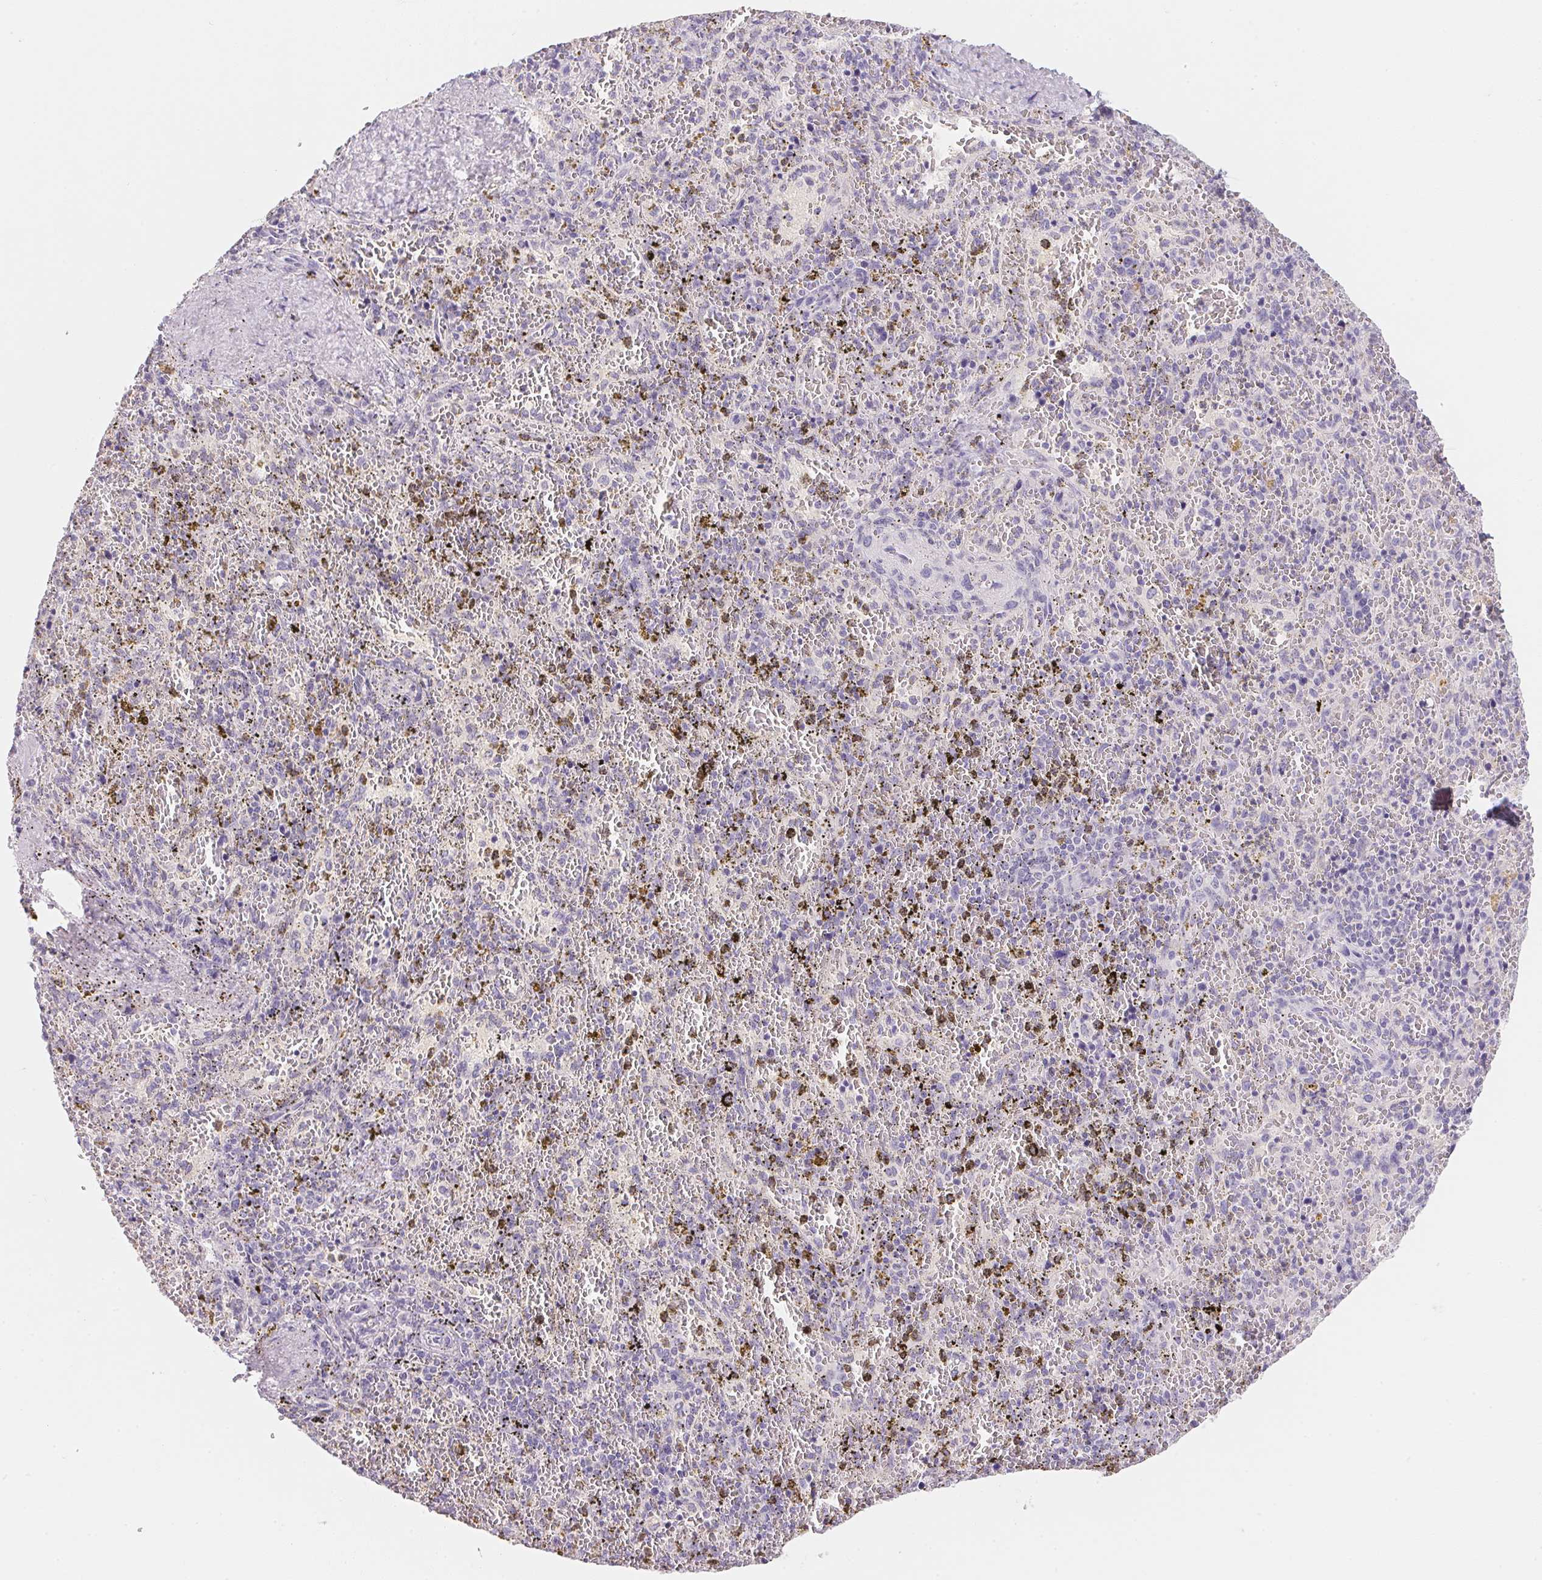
{"staining": {"intensity": "negative", "quantity": "none", "location": "none"}, "tissue": "spleen", "cell_type": "Cells in red pulp", "image_type": "normal", "snomed": [{"axis": "morphology", "description": "Normal tissue, NOS"}, {"axis": "topography", "description": "Spleen"}], "caption": "This is a image of IHC staining of benign spleen, which shows no positivity in cells in red pulp. The staining was performed using DAB to visualize the protein expression in brown, while the nuclei were stained in blue with hematoxylin (Magnification: 20x).", "gene": "ACP3", "patient": {"sex": "female", "age": 50}}